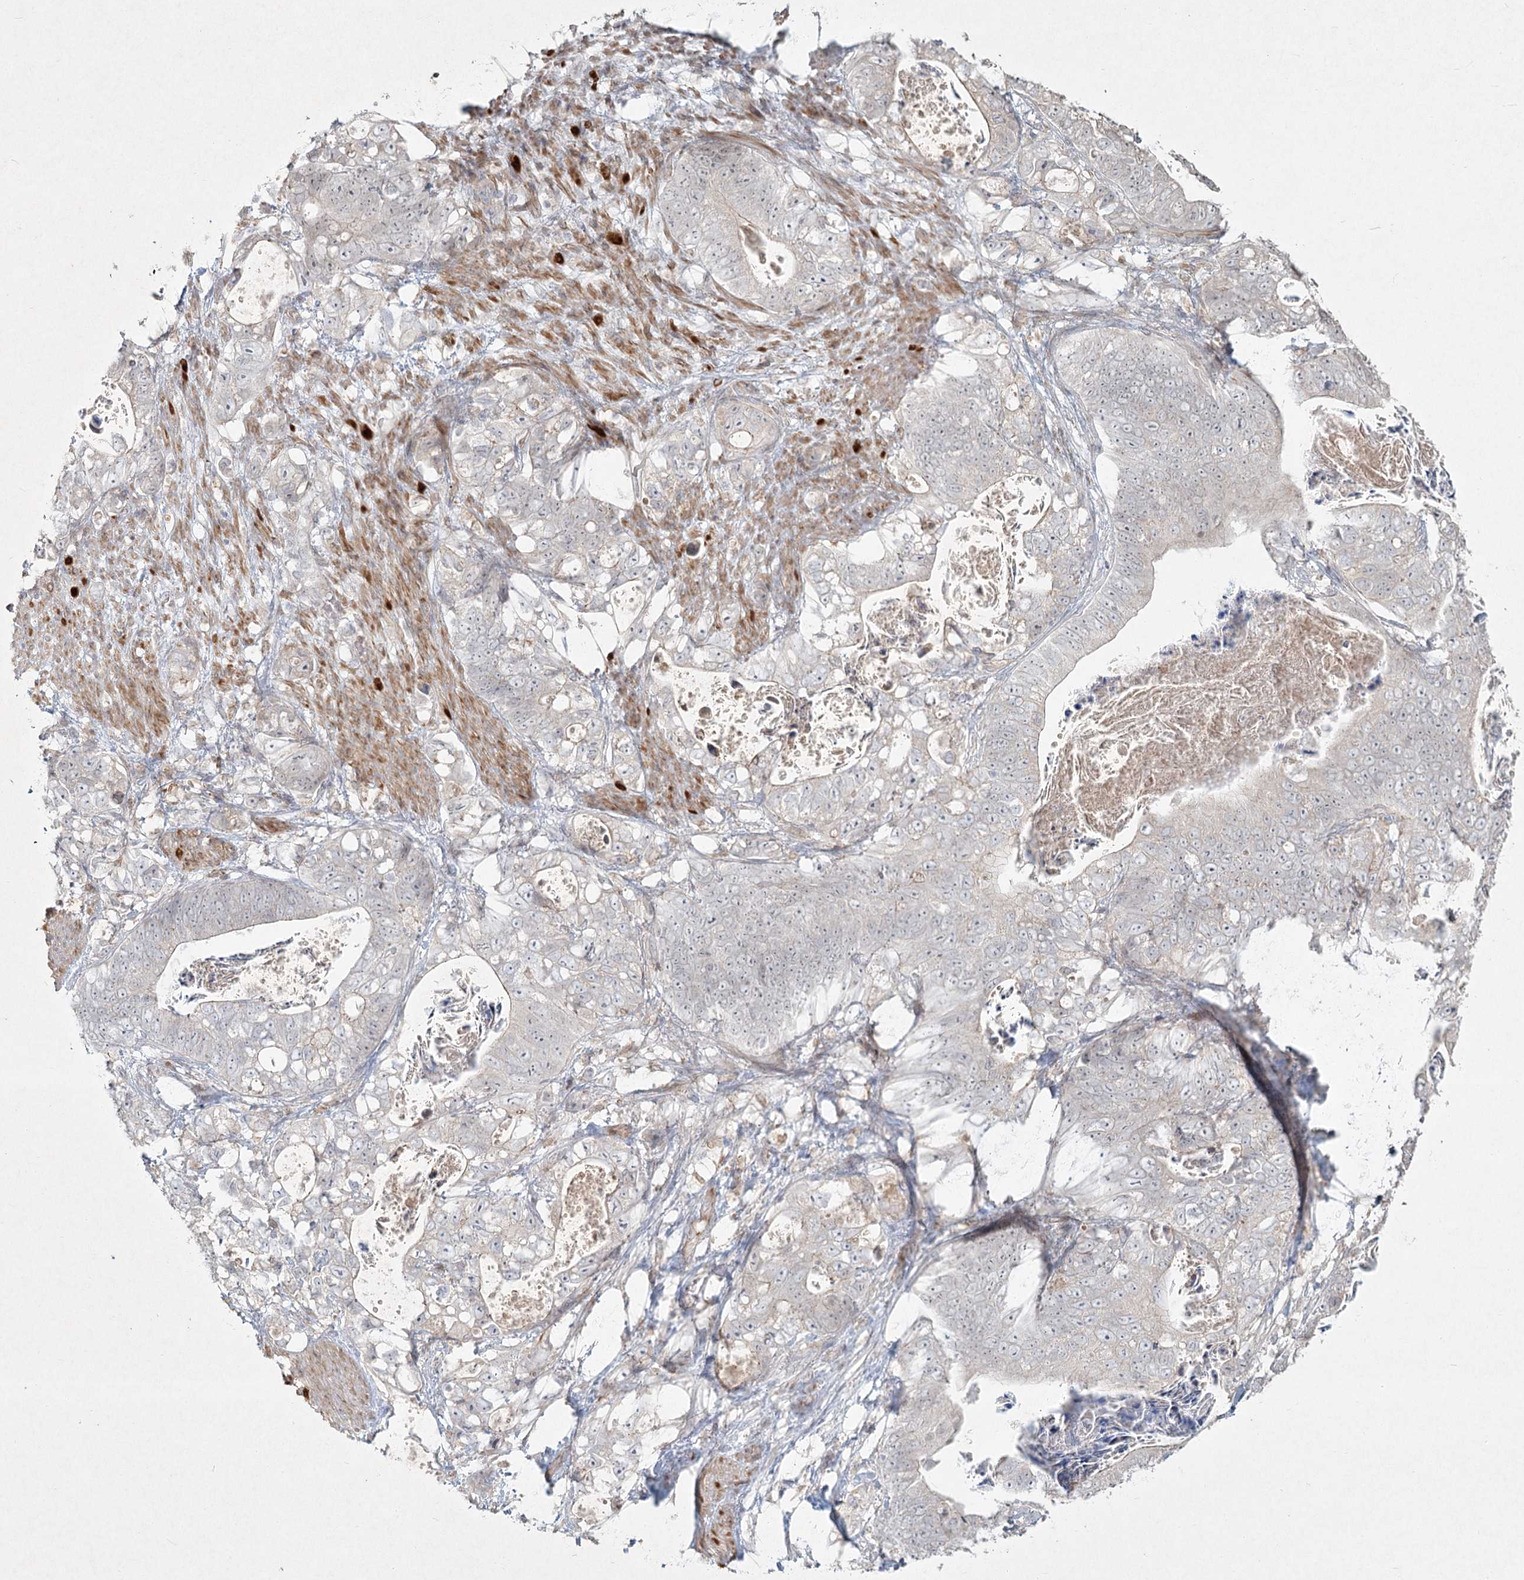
{"staining": {"intensity": "negative", "quantity": "none", "location": "none"}, "tissue": "stomach cancer", "cell_type": "Tumor cells", "image_type": "cancer", "snomed": [{"axis": "morphology", "description": "Normal tissue, NOS"}, {"axis": "morphology", "description": "Adenocarcinoma, NOS"}, {"axis": "topography", "description": "Stomach"}], "caption": "Tumor cells are negative for brown protein staining in stomach cancer. (DAB immunohistochemistry (IHC), high magnification).", "gene": "LRP2BP", "patient": {"sex": "female", "age": 89}}